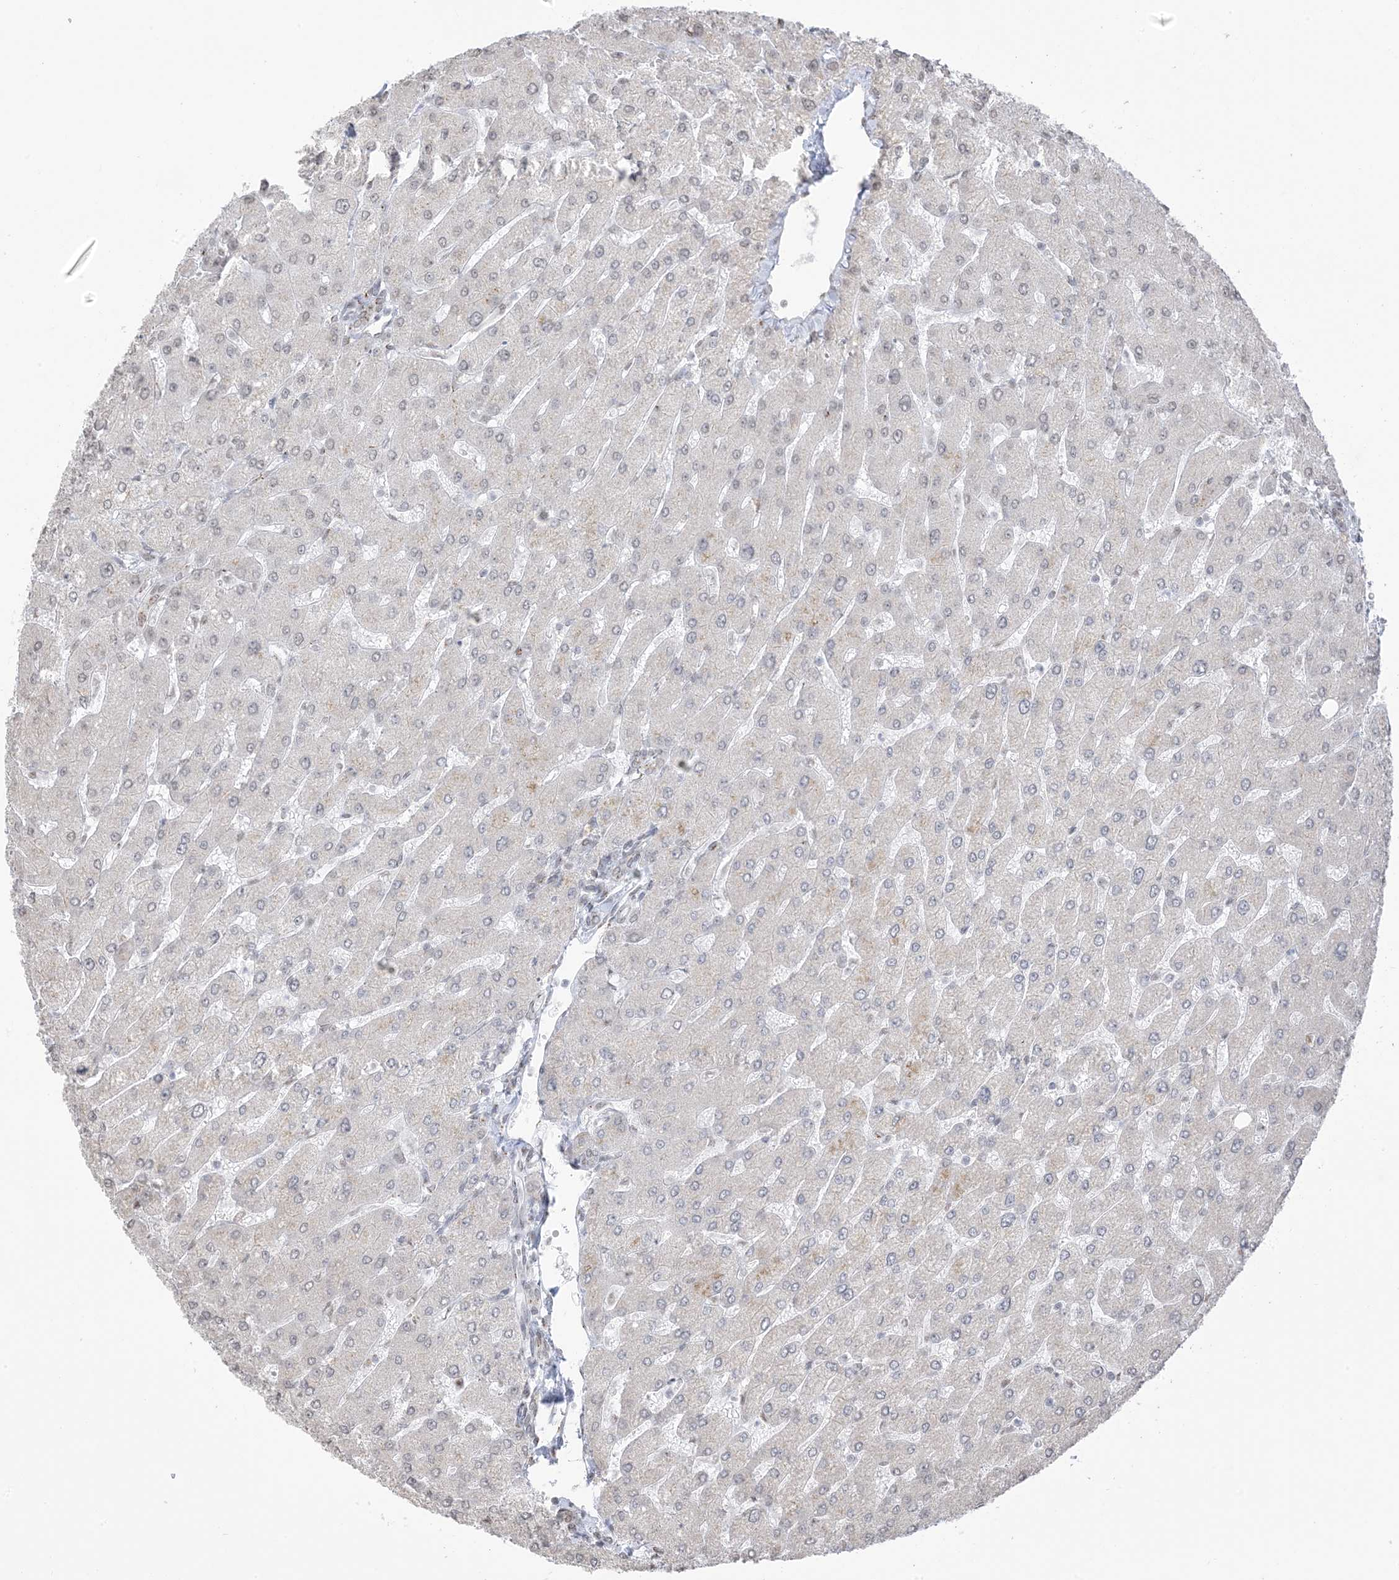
{"staining": {"intensity": "weak", "quantity": "25%-75%", "location": "cytoplasmic/membranous"}, "tissue": "liver", "cell_type": "Cholangiocytes", "image_type": "normal", "snomed": [{"axis": "morphology", "description": "Normal tissue, NOS"}, {"axis": "topography", "description": "Liver"}], "caption": "A histopathology image showing weak cytoplasmic/membranous staining in approximately 25%-75% of cholangiocytes in benign liver, as visualized by brown immunohistochemical staining.", "gene": "GPR107", "patient": {"sex": "male", "age": 55}}